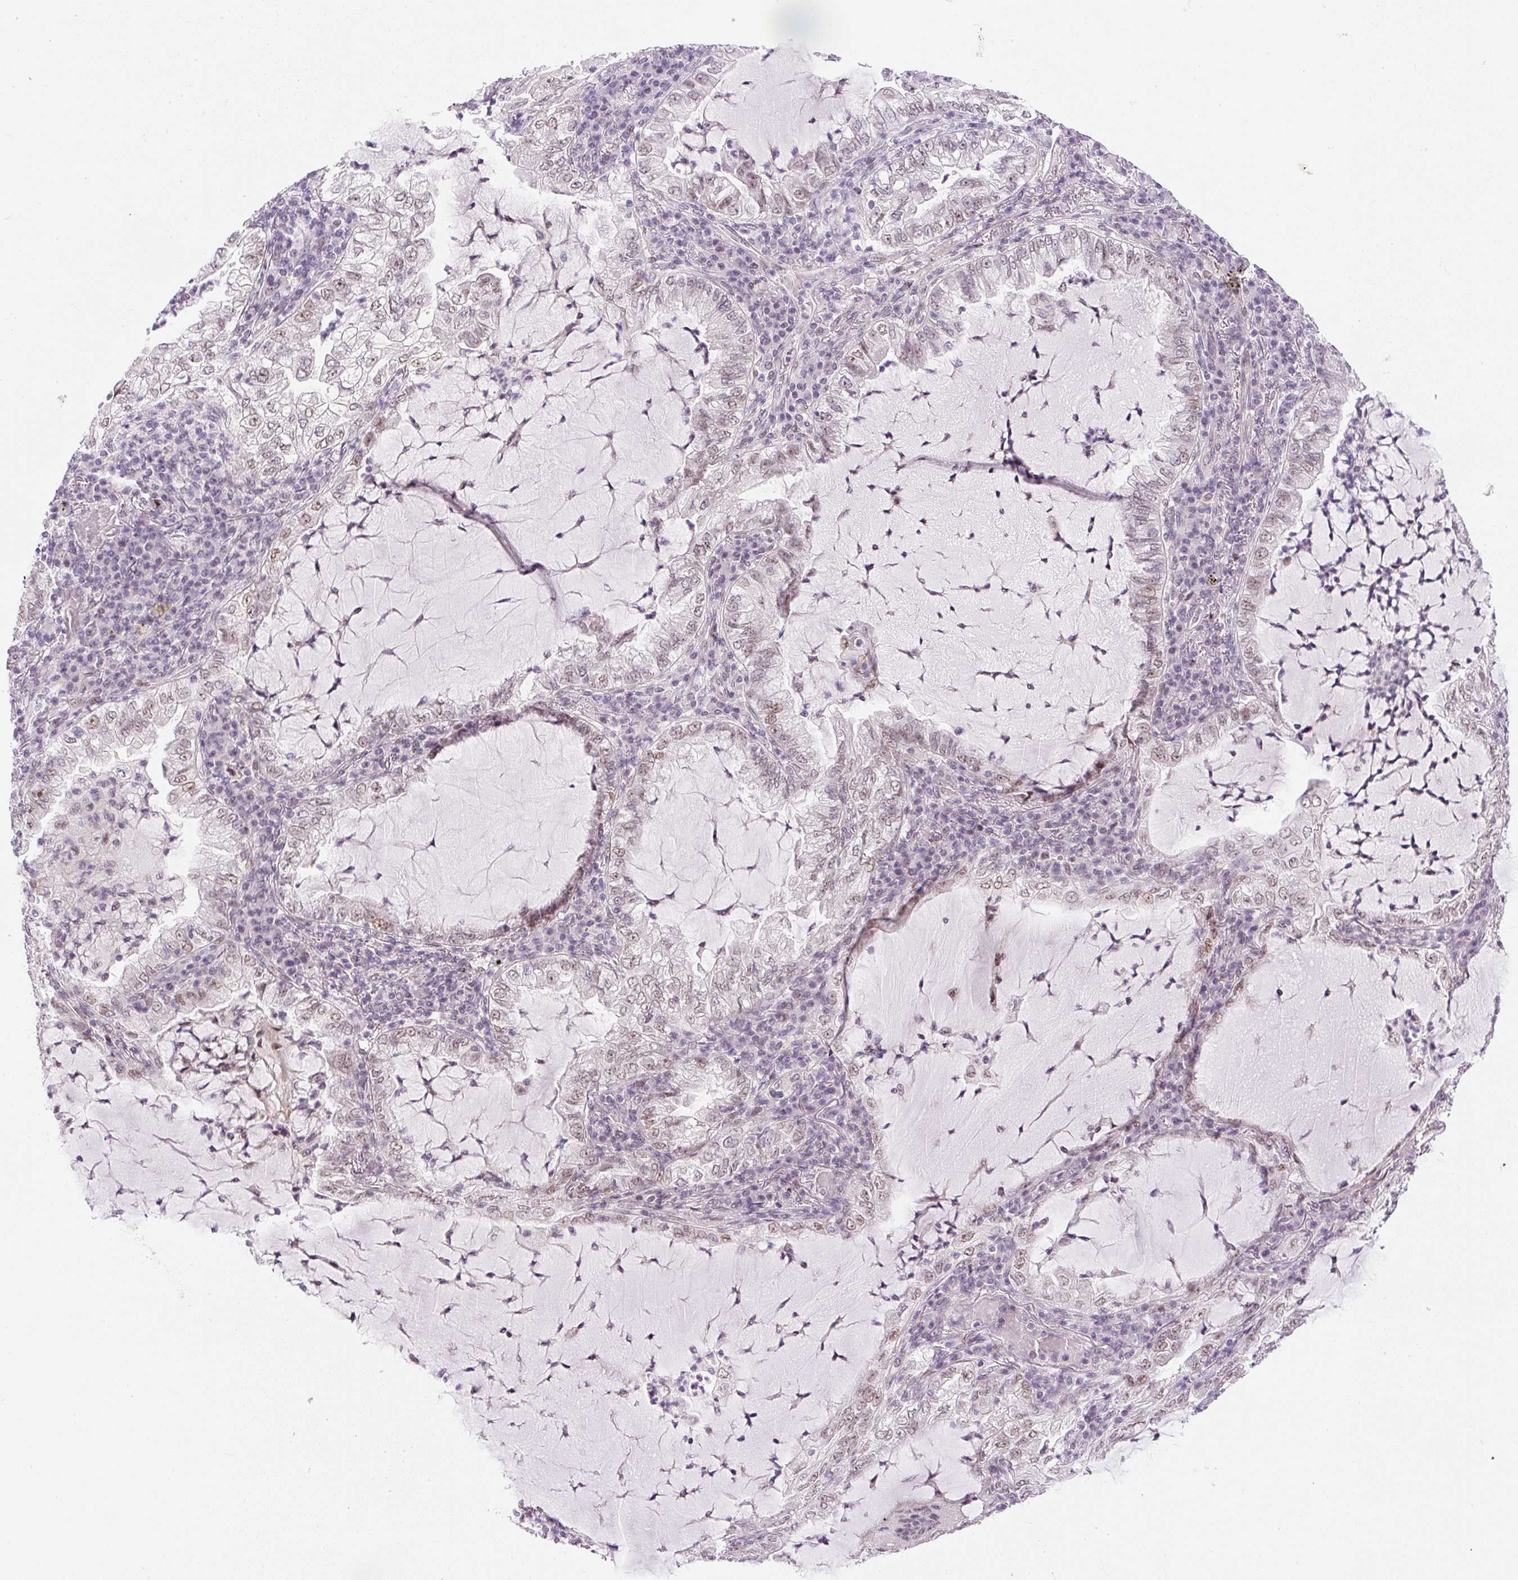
{"staining": {"intensity": "moderate", "quantity": ">75%", "location": "nuclear"}, "tissue": "lung cancer", "cell_type": "Tumor cells", "image_type": "cancer", "snomed": [{"axis": "morphology", "description": "Adenocarcinoma, NOS"}, {"axis": "topography", "description": "Lung"}], "caption": "Lung cancer stained for a protein shows moderate nuclear positivity in tumor cells. The protein is stained brown, and the nuclei are stained in blue (DAB IHC with brightfield microscopy, high magnification).", "gene": "DPPA4", "patient": {"sex": "female", "age": 73}}